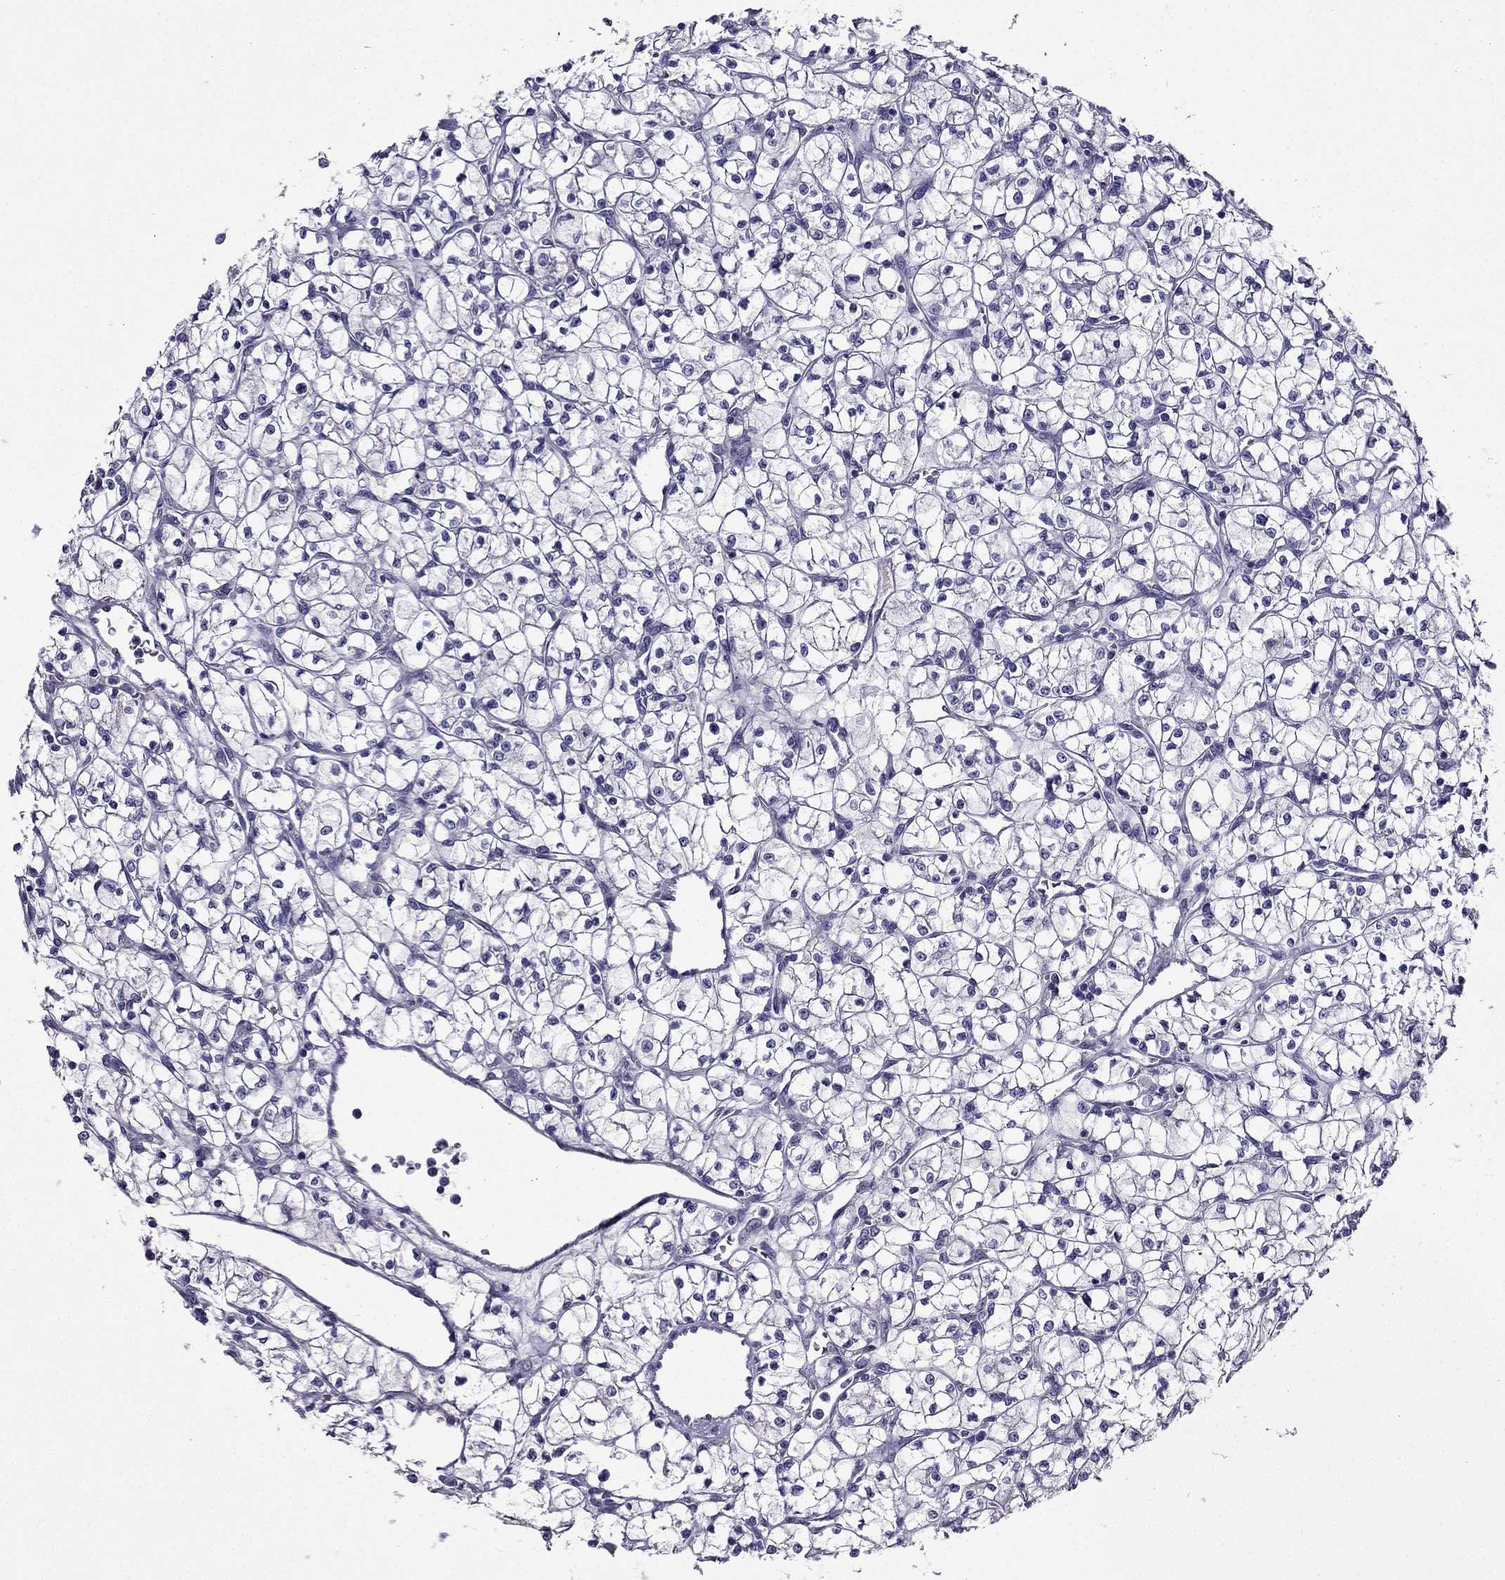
{"staining": {"intensity": "negative", "quantity": "none", "location": "none"}, "tissue": "renal cancer", "cell_type": "Tumor cells", "image_type": "cancer", "snomed": [{"axis": "morphology", "description": "Adenocarcinoma, NOS"}, {"axis": "topography", "description": "Kidney"}], "caption": "Immunohistochemical staining of adenocarcinoma (renal) reveals no significant positivity in tumor cells.", "gene": "DUSP15", "patient": {"sex": "female", "age": 64}}